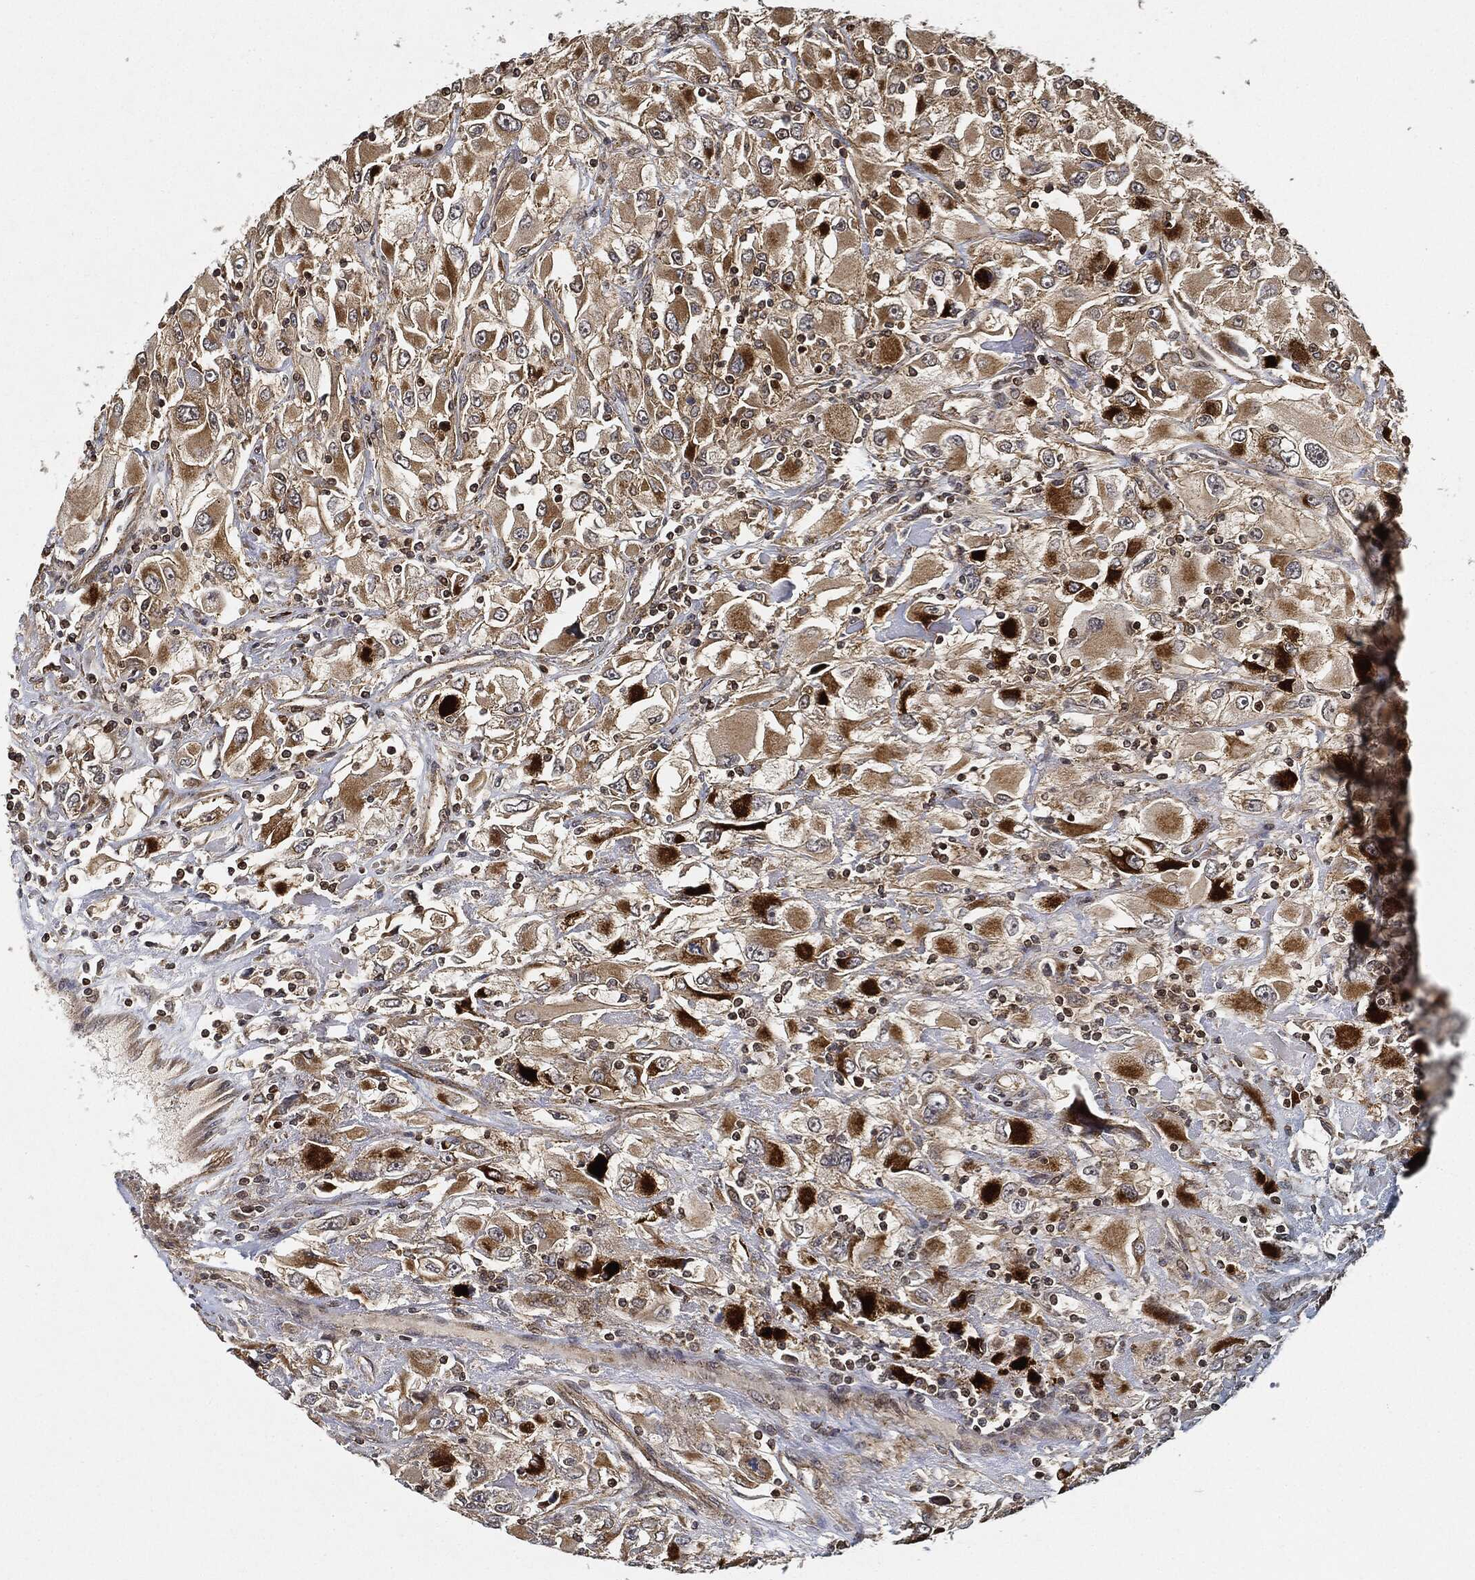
{"staining": {"intensity": "strong", "quantity": "<25%", "location": "cytoplasmic/membranous"}, "tissue": "renal cancer", "cell_type": "Tumor cells", "image_type": "cancer", "snomed": [{"axis": "morphology", "description": "Adenocarcinoma, NOS"}, {"axis": "topography", "description": "Kidney"}], "caption": "A micrograph of human renal cancer (adenocarcinoma) stained for a protein shows strong cytoplasmic/membranous brown staining in tumor cells.", "gene": "MAP3K3", "patient": {"sex": "female", "age": 52}}